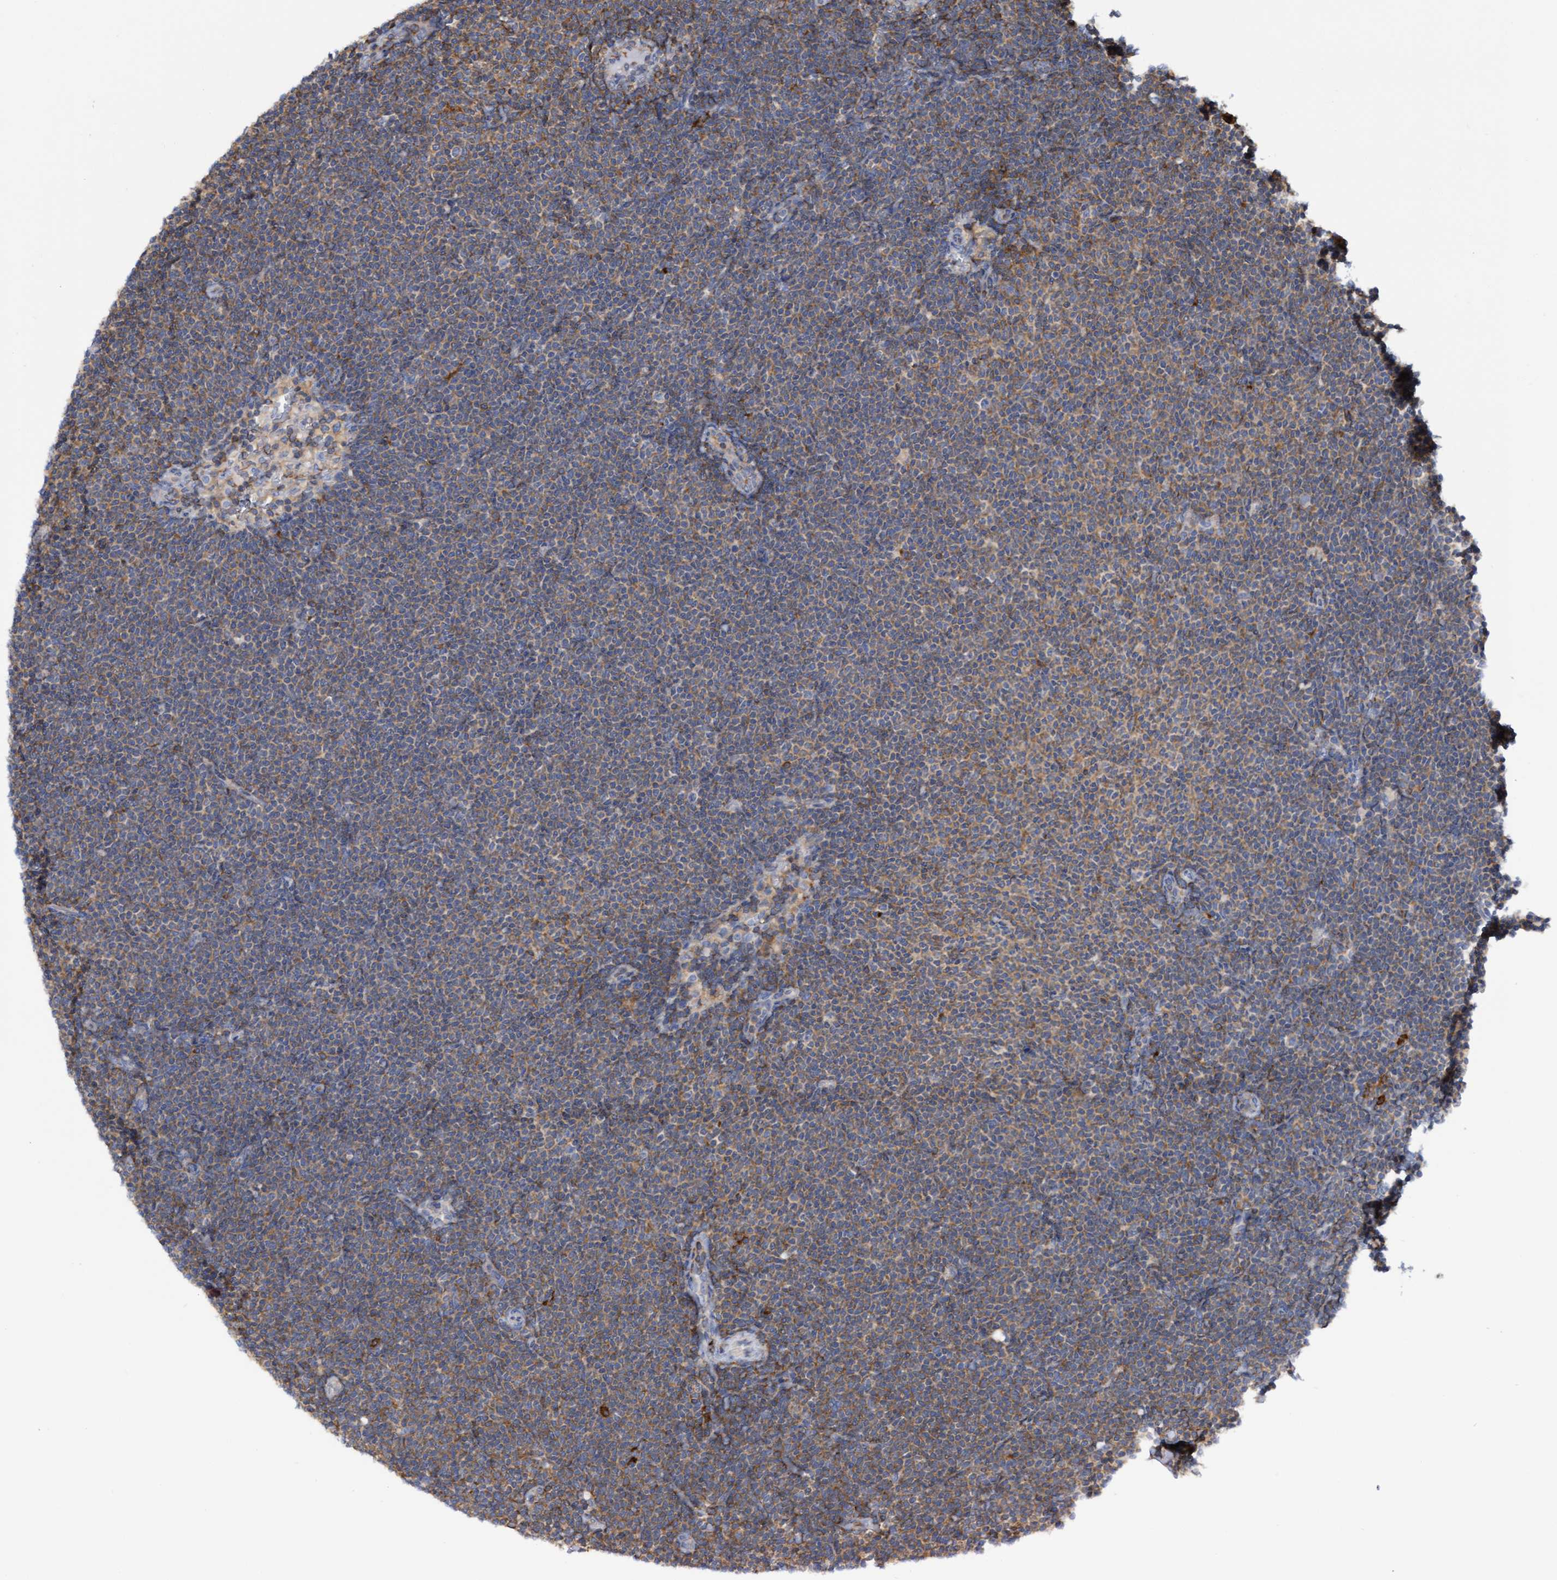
{"staining": {"intensity": "moderate", "quantity": "25%-75%", "location": "cytoplasmic/membranous"}, "tissue": "lymphoma", "cell_type": "Tumor cells", "image_type": "cancer", "snomed": [{"axis": "morphology", "description": "Malignant lymphoma, non-Hodgkin's type, Low grade"}, {"axis": "topography", "description": "Lymph node"}], "caption": "Protein analysis of malignant lymphoma, non-Hodgkin's type (low-grade) tissue reveals moderate cytoplasmic/membranous staining in approximately 25%-75% of tumor cells.", "gene": "FNBP1", "patient": {"sex": "female", "age": 53}}